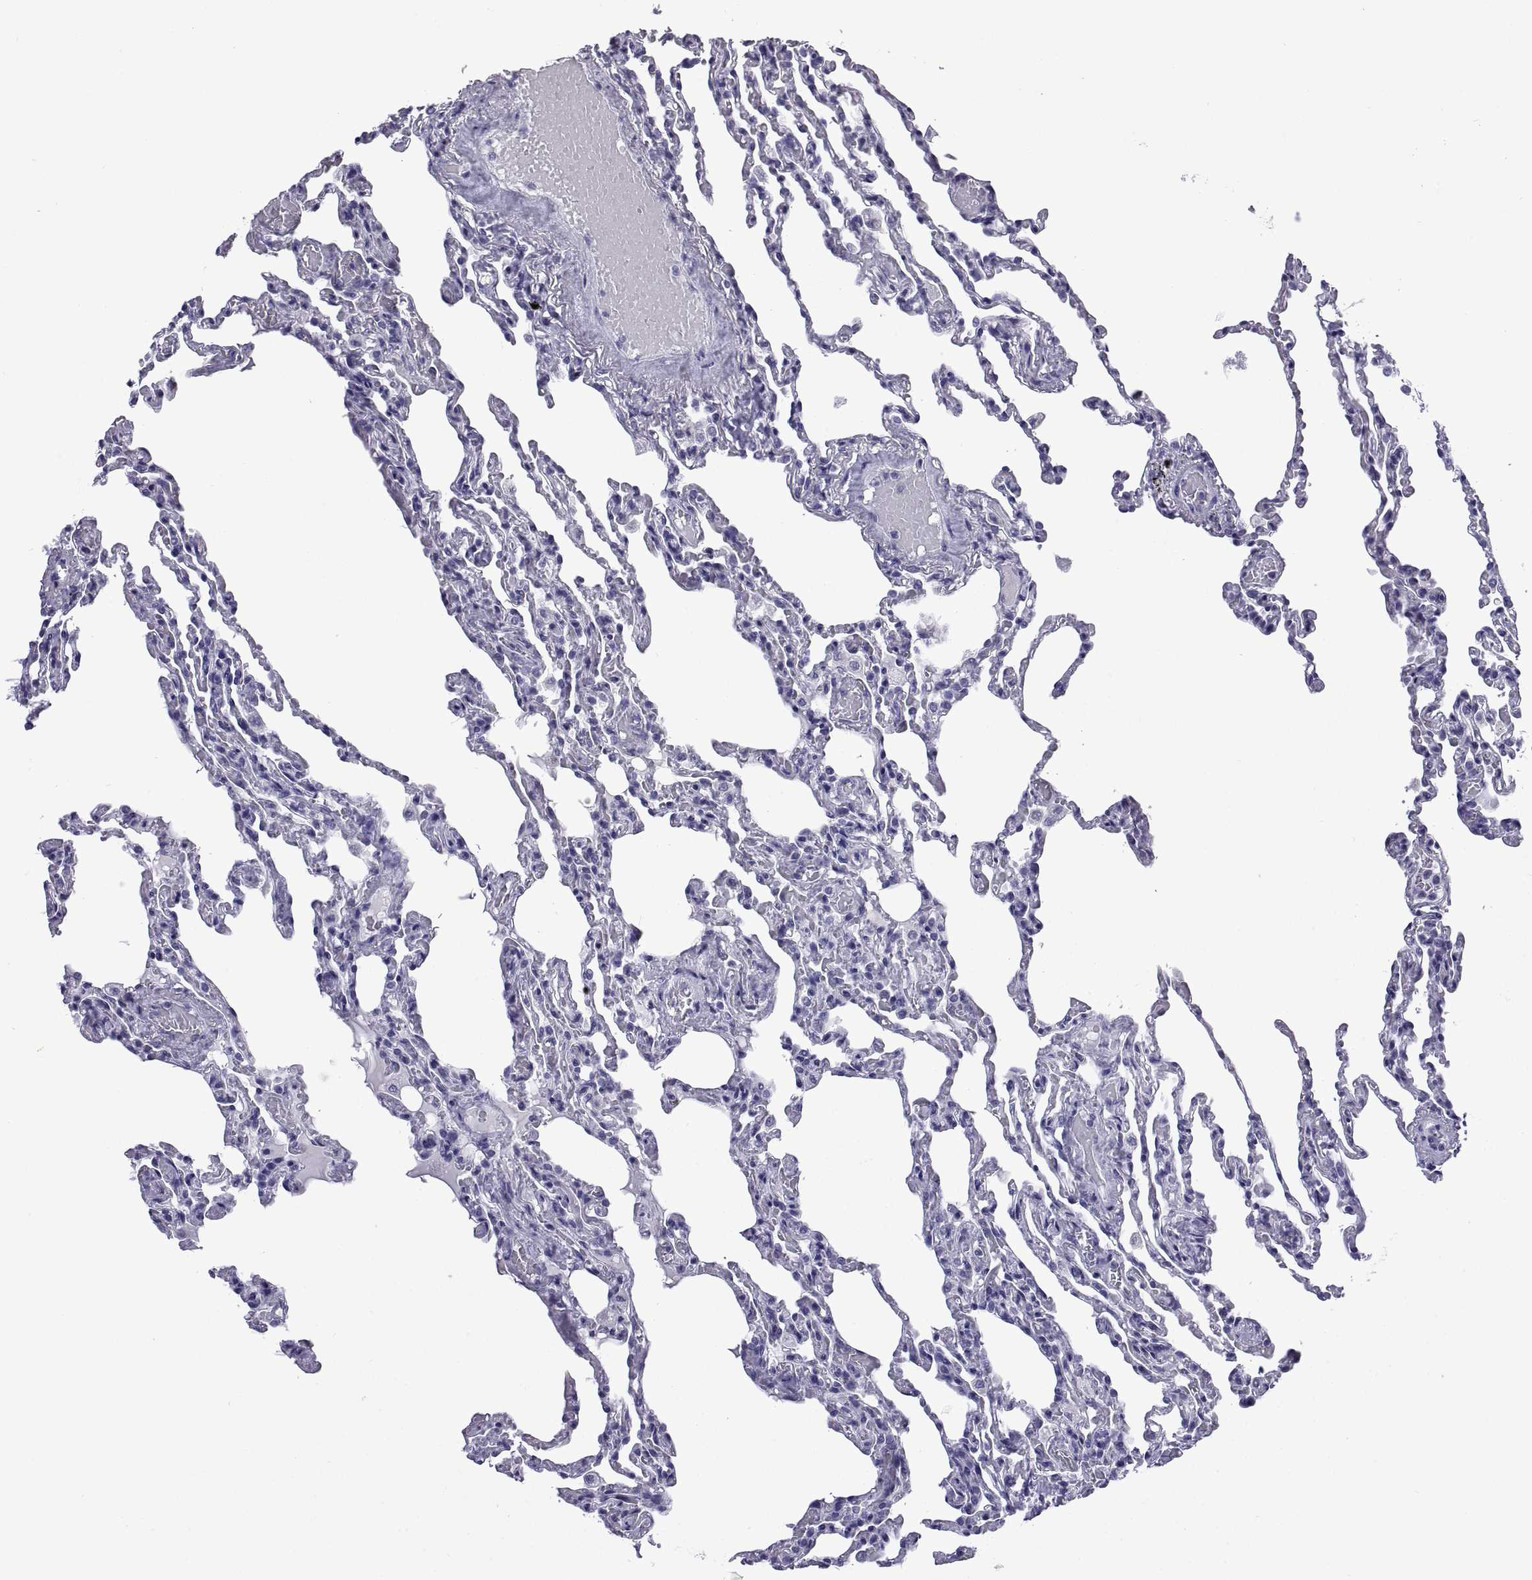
{"staining": {"intensity": "negative", "quantity": "none", "location": "none"}, "tissue": "lung", "cell_type": "Alveolar cells", "image_type": "normal", "snomed": [{"axis": "morphology", "description": "Normal tissue, NOS"}, {"axis": "topography", "description": "Lung"}], "caption": "Immunohistochemistry (IHC) of unremarkable human lung displays no expression in alveolar cells. The staining was performed using DAB (3,3'-diaminobenzidine) to visualize the protein expression in brown, while the nuclei were stained in blue with hematoxylin (Magnification: 20x).", "gene": "CRISP1", "patient": {"sex": "female", "age": 43}}